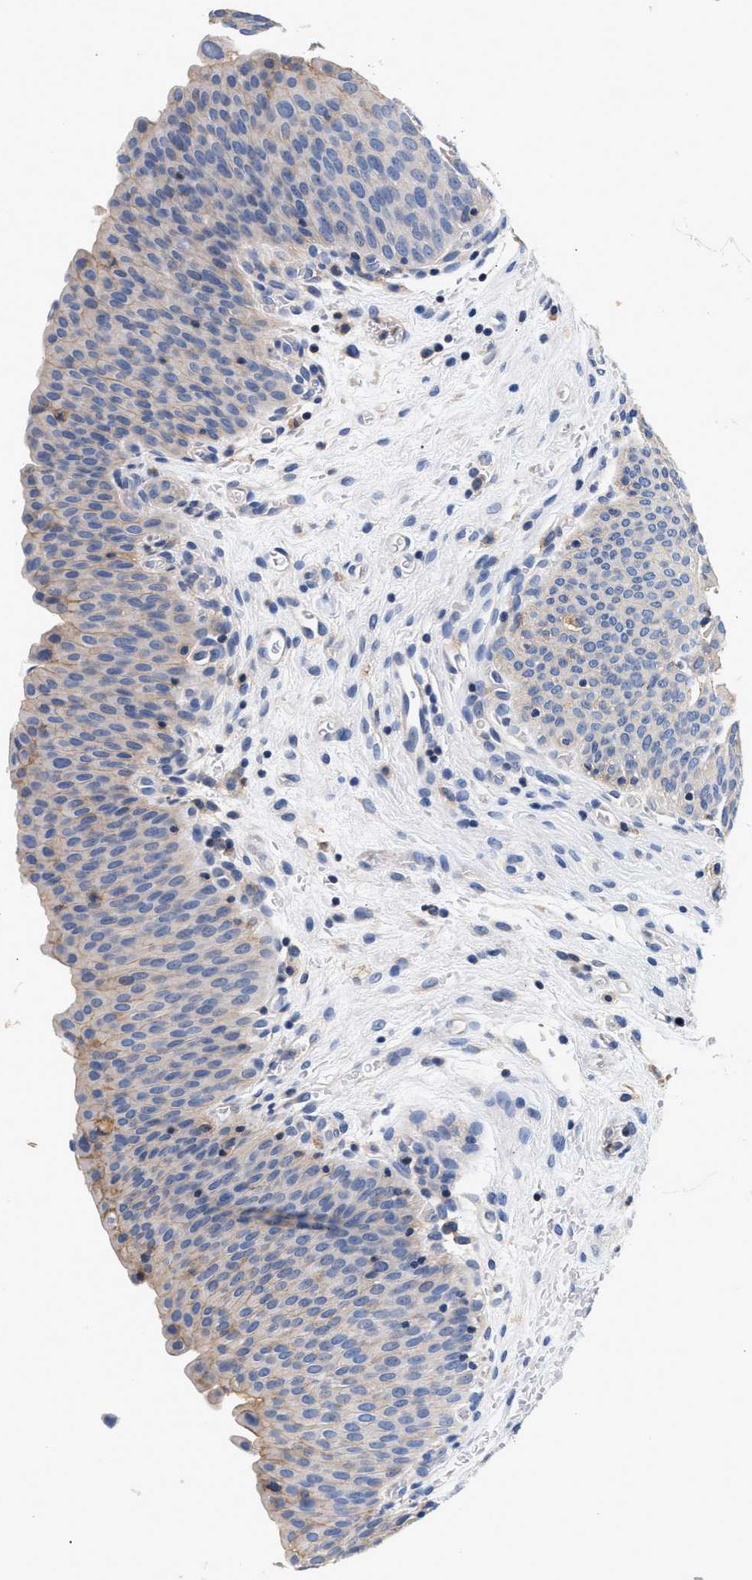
{"staining": {"intensity": "weak", "quantity": "<25%", "location": "cytoplasmic/membranous"}, "tissue": "urinary bladder", "cell_type": "Urothelial cells", "image_type": "normal", "snomed": [{"axis": "morphology", "description": "Normal tissue, NOS"}, {"axis": "morphology", "description": "Dysplasia, NOS"}, {"axis": "topography", "description": "Urinary bladder"}], "caption": "IHC photomicrograph of unremarkable urinary bladder: urinary bladder stained with DAB (3,3'-diaminobenzidine) reveals no significant protein expression in urothelial cells.", "gene": "GNAI3", "patient": {"sex": "male", "age": 35}}